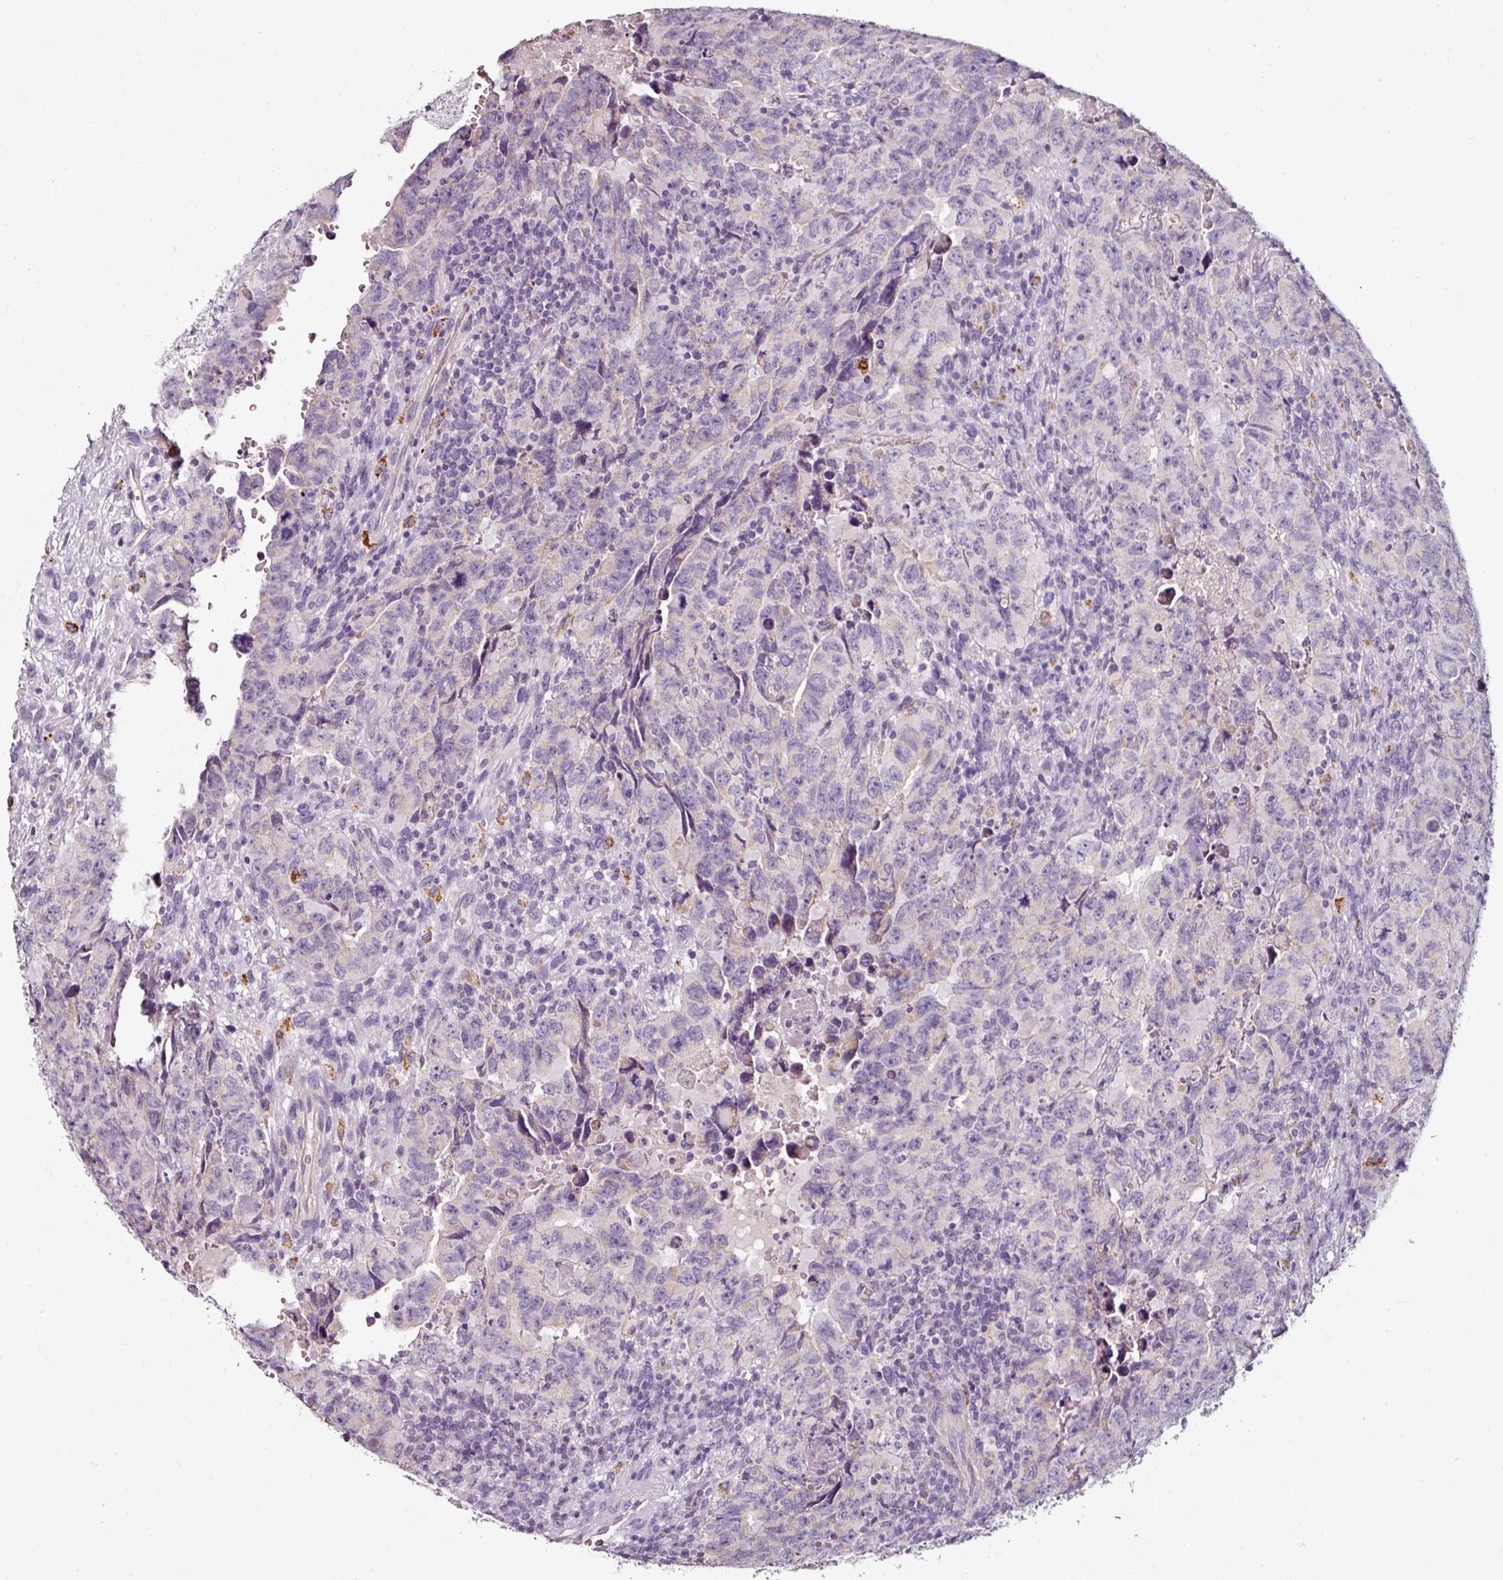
{"staining": {"intensity": "negative", "quantity": "none", "location": "none"}, "tissue": "testis cancer", "cell_type": "Tumor cells", "image_type": "cancer", "snomed": [{"axis": "morphology", "description": "Carcinoma, Embryonal, NOS"}, {"axis": "topography", "description": "Testis"}], "caption": "Embryonal carcinoma (testis) was stained to show a protein in brown. There is no significant expression in tumor cells. Nuclei are stained in blue.", "gene": "CAP2", "patient": {"sex": "male", "age": 24}}